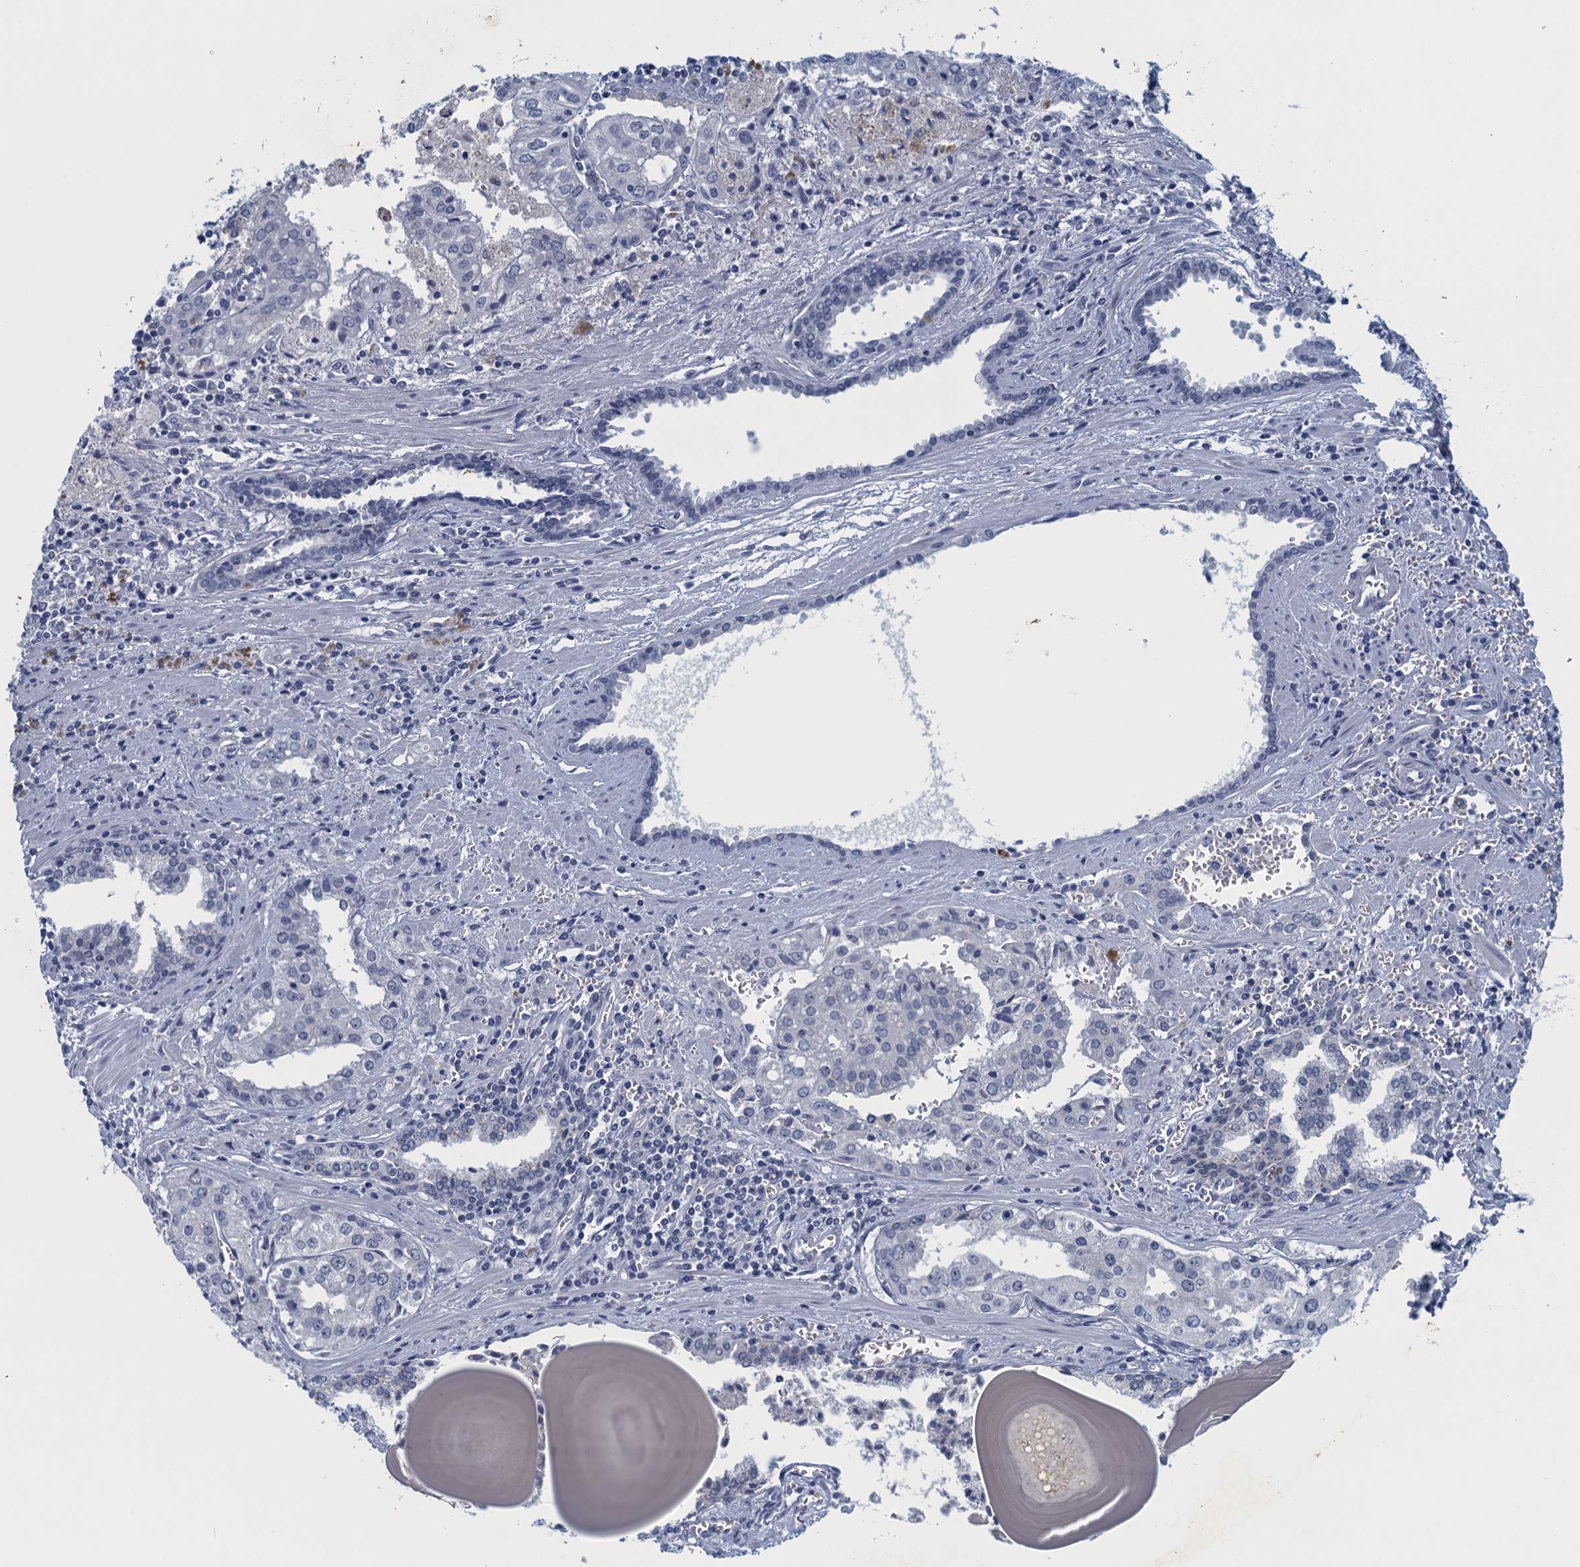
{"staining": {"intensity": "negative", "quantity": "none", "location": "none"}, "tissue": "prostate cancer", "cell_type": "Tumor cells", "image_type": "cancer", "snomed": [{"axis": "morphology", "description": "Adenocarcinoma, High grade"}, {"axis": "topography", "description": "Prostate"}], "caption": "IHC micrograph of neoplastic tissue: human prostate cancer (adenocarcinoma (high-grade)) stained with DAB displays no significant protein staining in tumor cells. (DAB (3,3'-diaminobenzidine) IHC with hematoxylin counter stain).", "gene": "ENSG00000131152", "patient": {"sex": "male", "age": 68}}